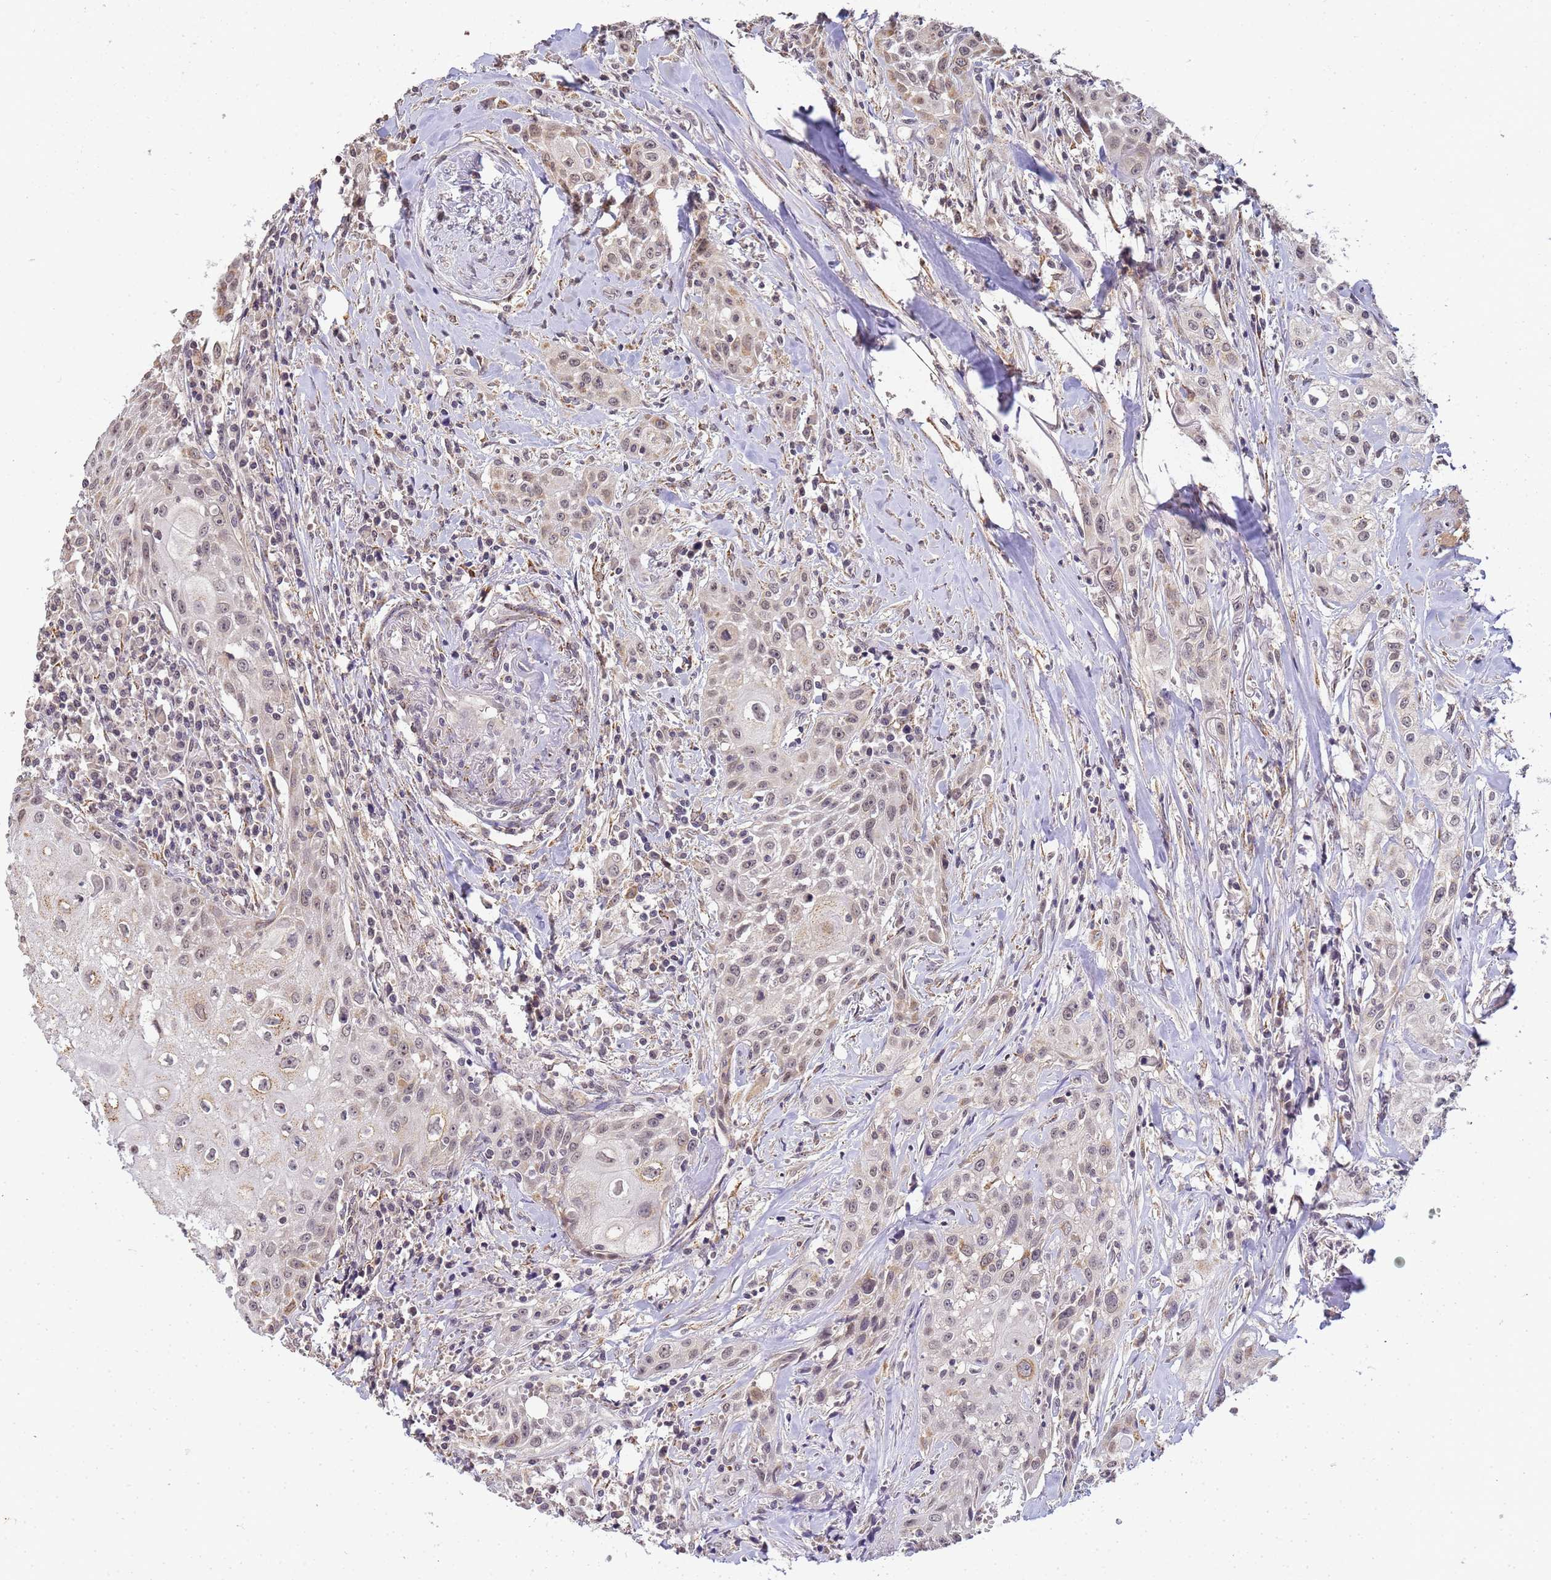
{"staining": {"intensity": "moderate", "quantity": ">75%", "location": "nuclear"}, "tissue": "head and neck cancer", "cell_type": "Tumor cells", "image_type": "cancer", "snomed": [{"axis": "morphology", "description": "Squamous cell carcinoma, NOS"}, {"axis": "topography", "description": "Oral tissue"}, {"axis": "topography", "description": "Head-Neck"}], "caption": "There is medium levels of moderate nuclear staining in tumor cells of squamous cell carcinoma (head and neck), as demonstrated by immunohistochemical staining (brown color).", "gene": "MYL7", "patient": {"sex": "female", "age": 82}}